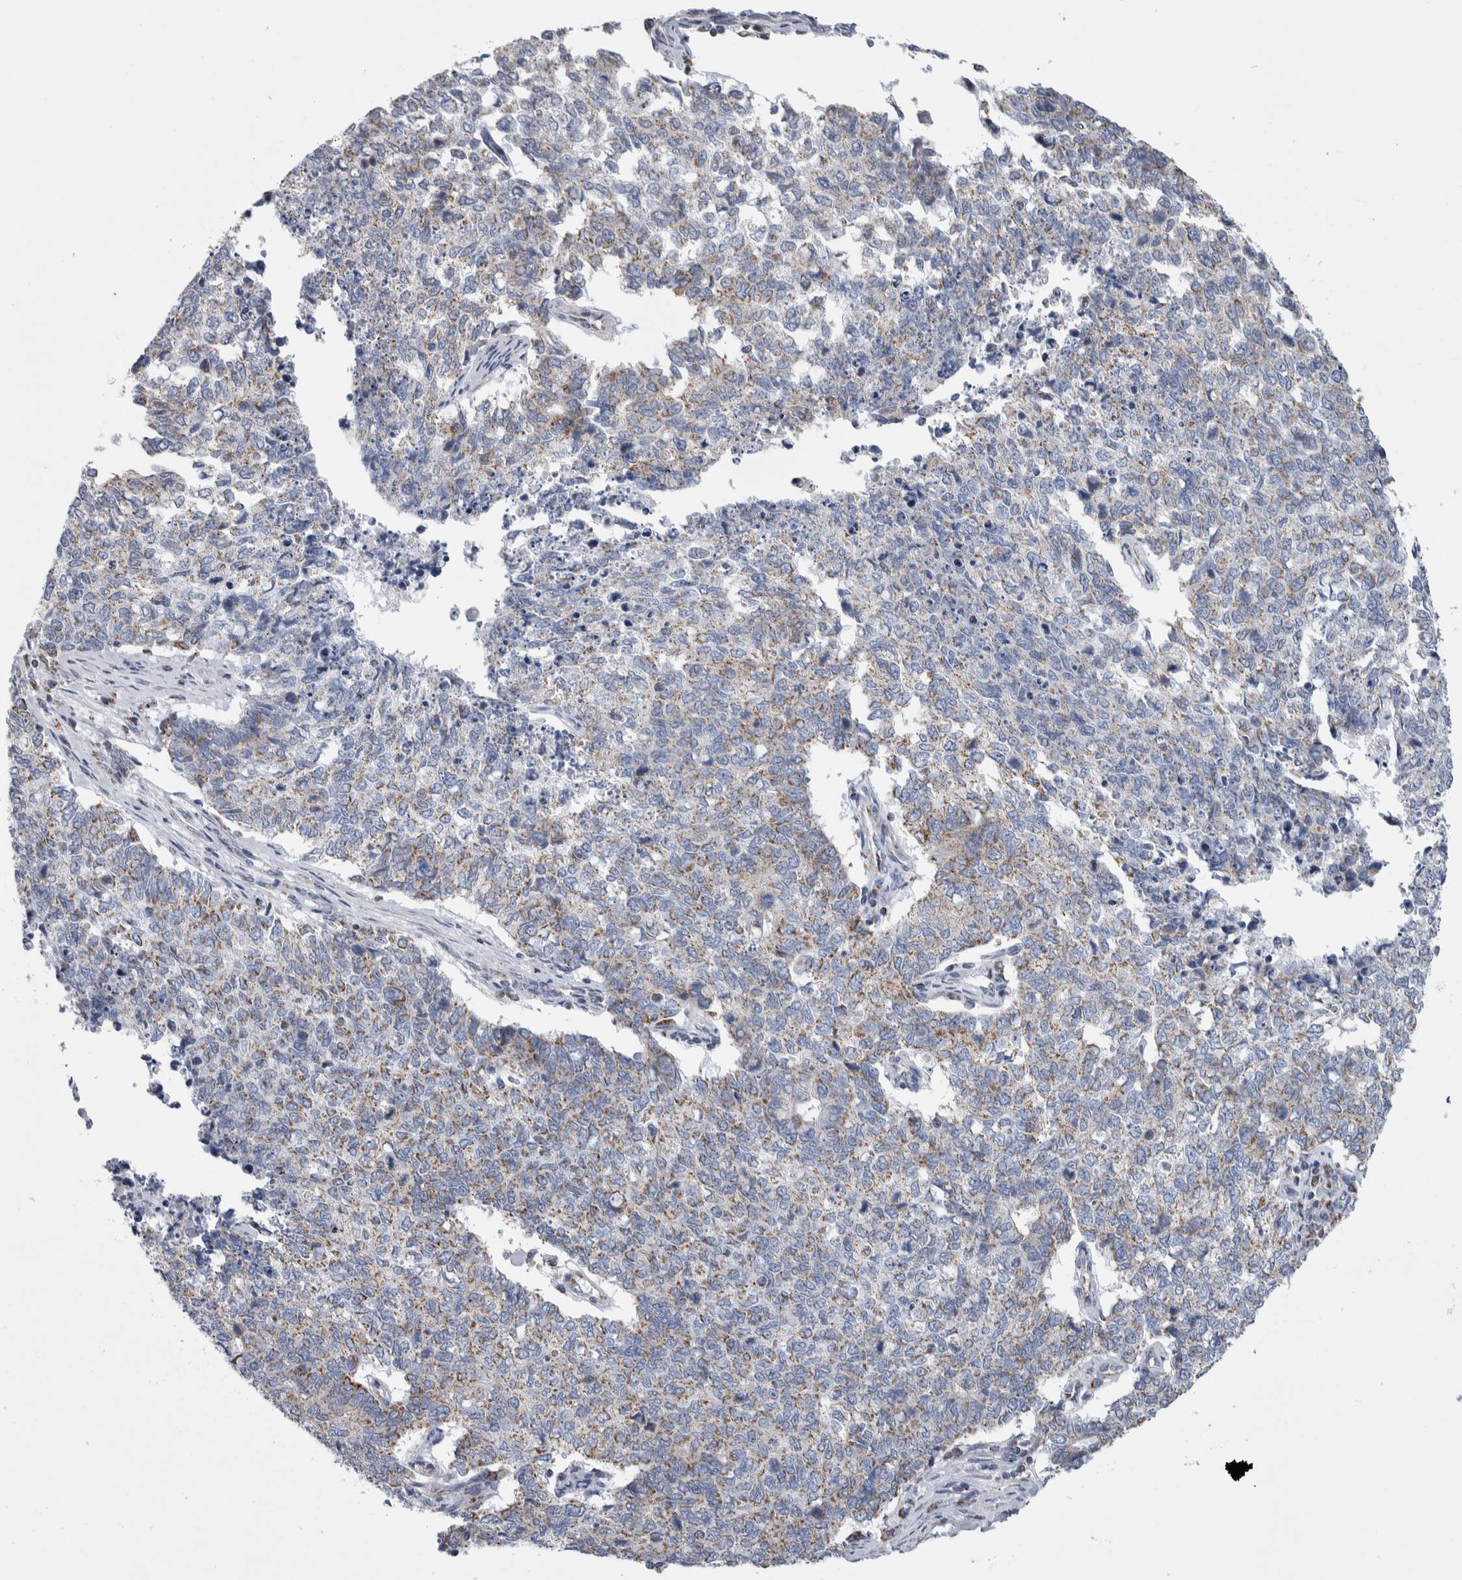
{"staining": {"intensity": "weak", "quantity": ">75%", "location": "cytoplasmic/membranous"}, "tissue": "cervical cancer", "cell_type": "Tumor cells", "image_type": "cancer", "snomed": [{"axis": "morphology", "description": "Squamous cell carcinoma, NOS"}, {"axis": "topography", "description": "Cervix"}], "caption": "Squamous cell carcinoma (cervical) tissue reveals weak cytoplasmic/membranous positivity in about >75% of tumor cells, visualized by immunohistochemistry.", "gene": "ETFA", "patient": {"sex": "female", "age": 63}}